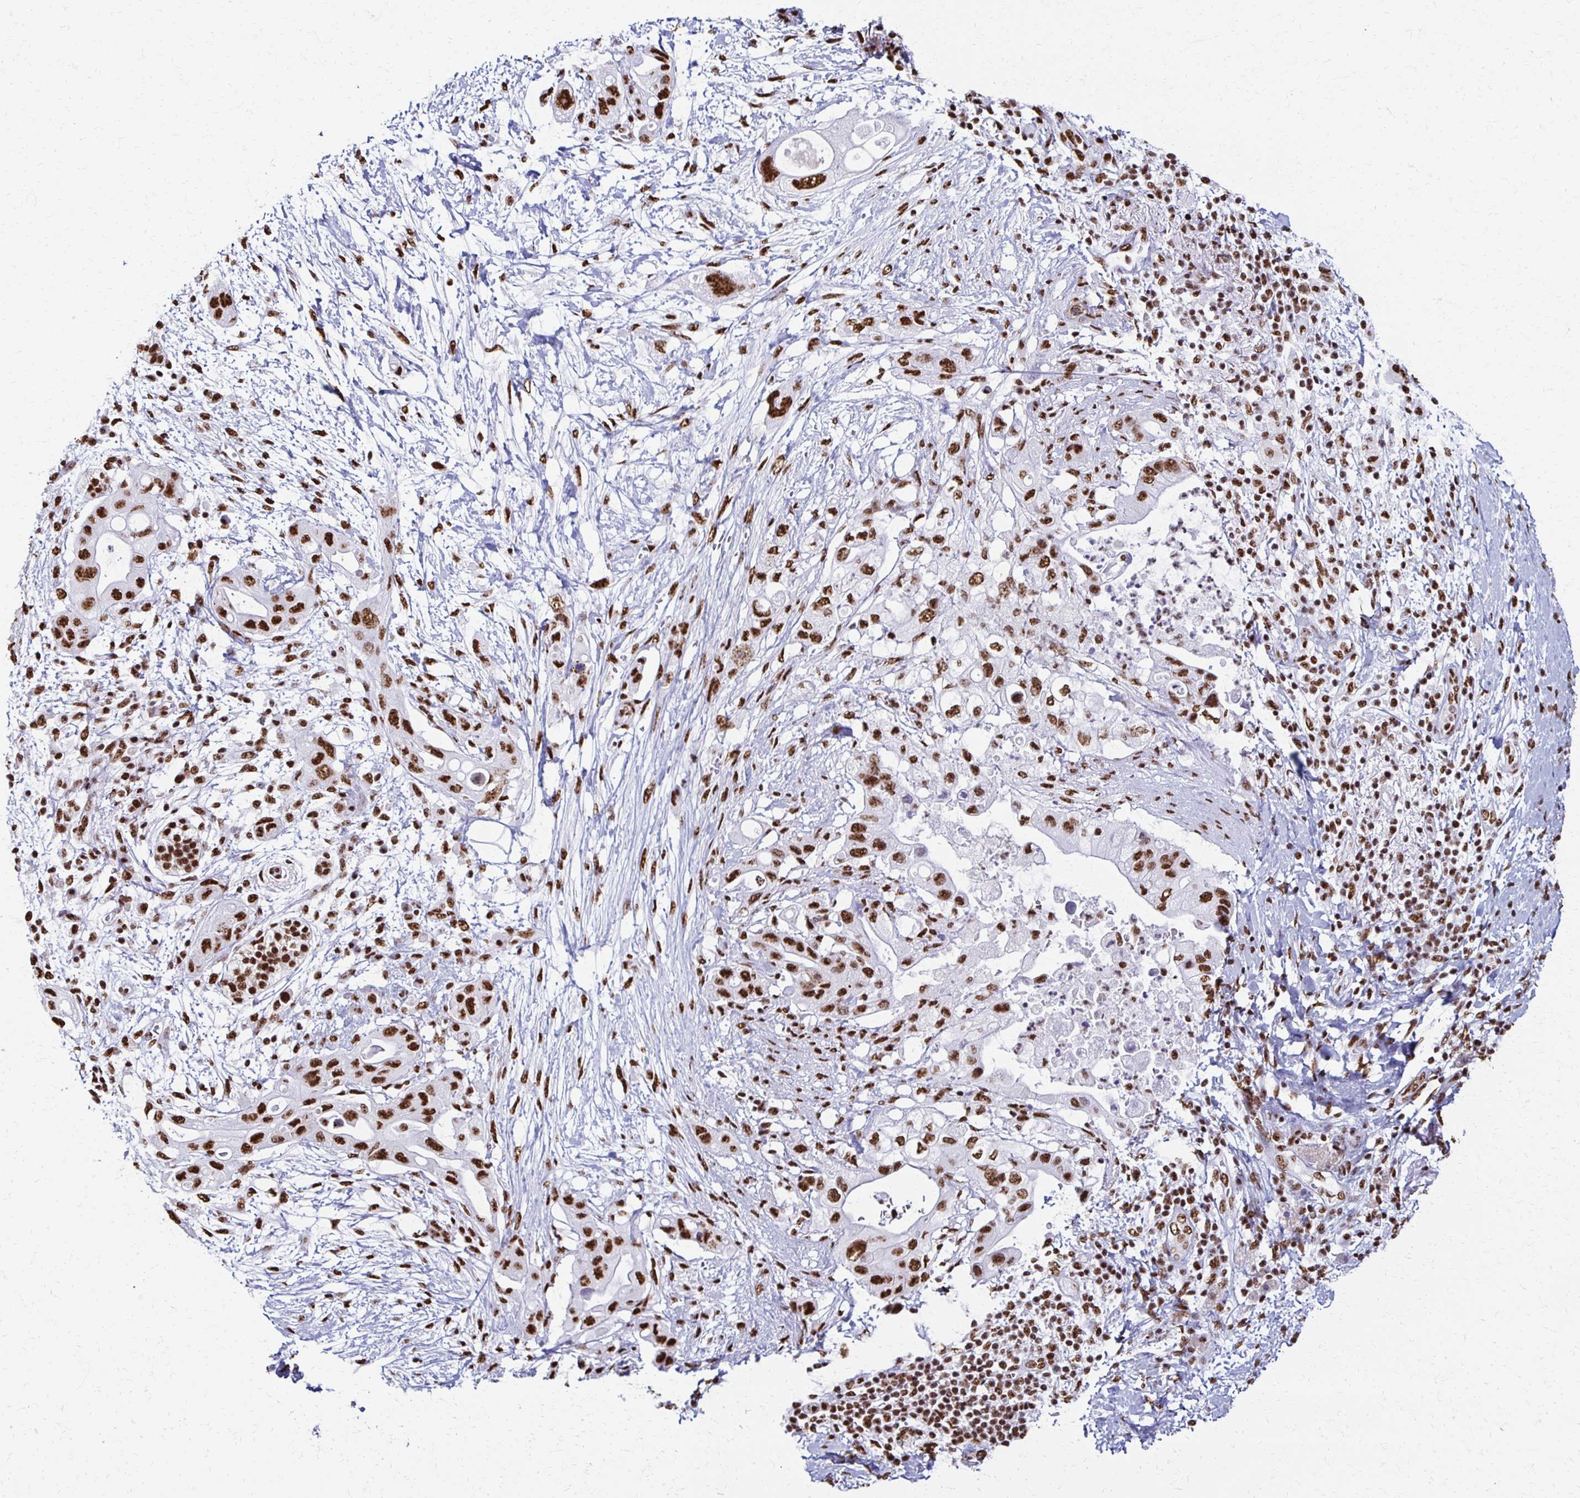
{"staining": {"intensity": "strong", "quantity": ">75%", "location": "nuclear"}, "tissue": "pancreatic cancer", "cell_type": "Tumor cells", "image_type": "cancer", "snomed": [{"axis": "morphology", "description": "Adenocarcinoma, NOS"}, {"axis": "topography", "description": "Pancreas"}], "caption": "The histopathology image displays a brown stain indicating the presence of a protein in the nuclear of tumor cells in adenocarcinoma (pancreatic). Immunohistochemistry stains the protein in brown and the nuclei are stained blue.", "gene": "NONO", "patient": {"sex": "female", "age": 72}}